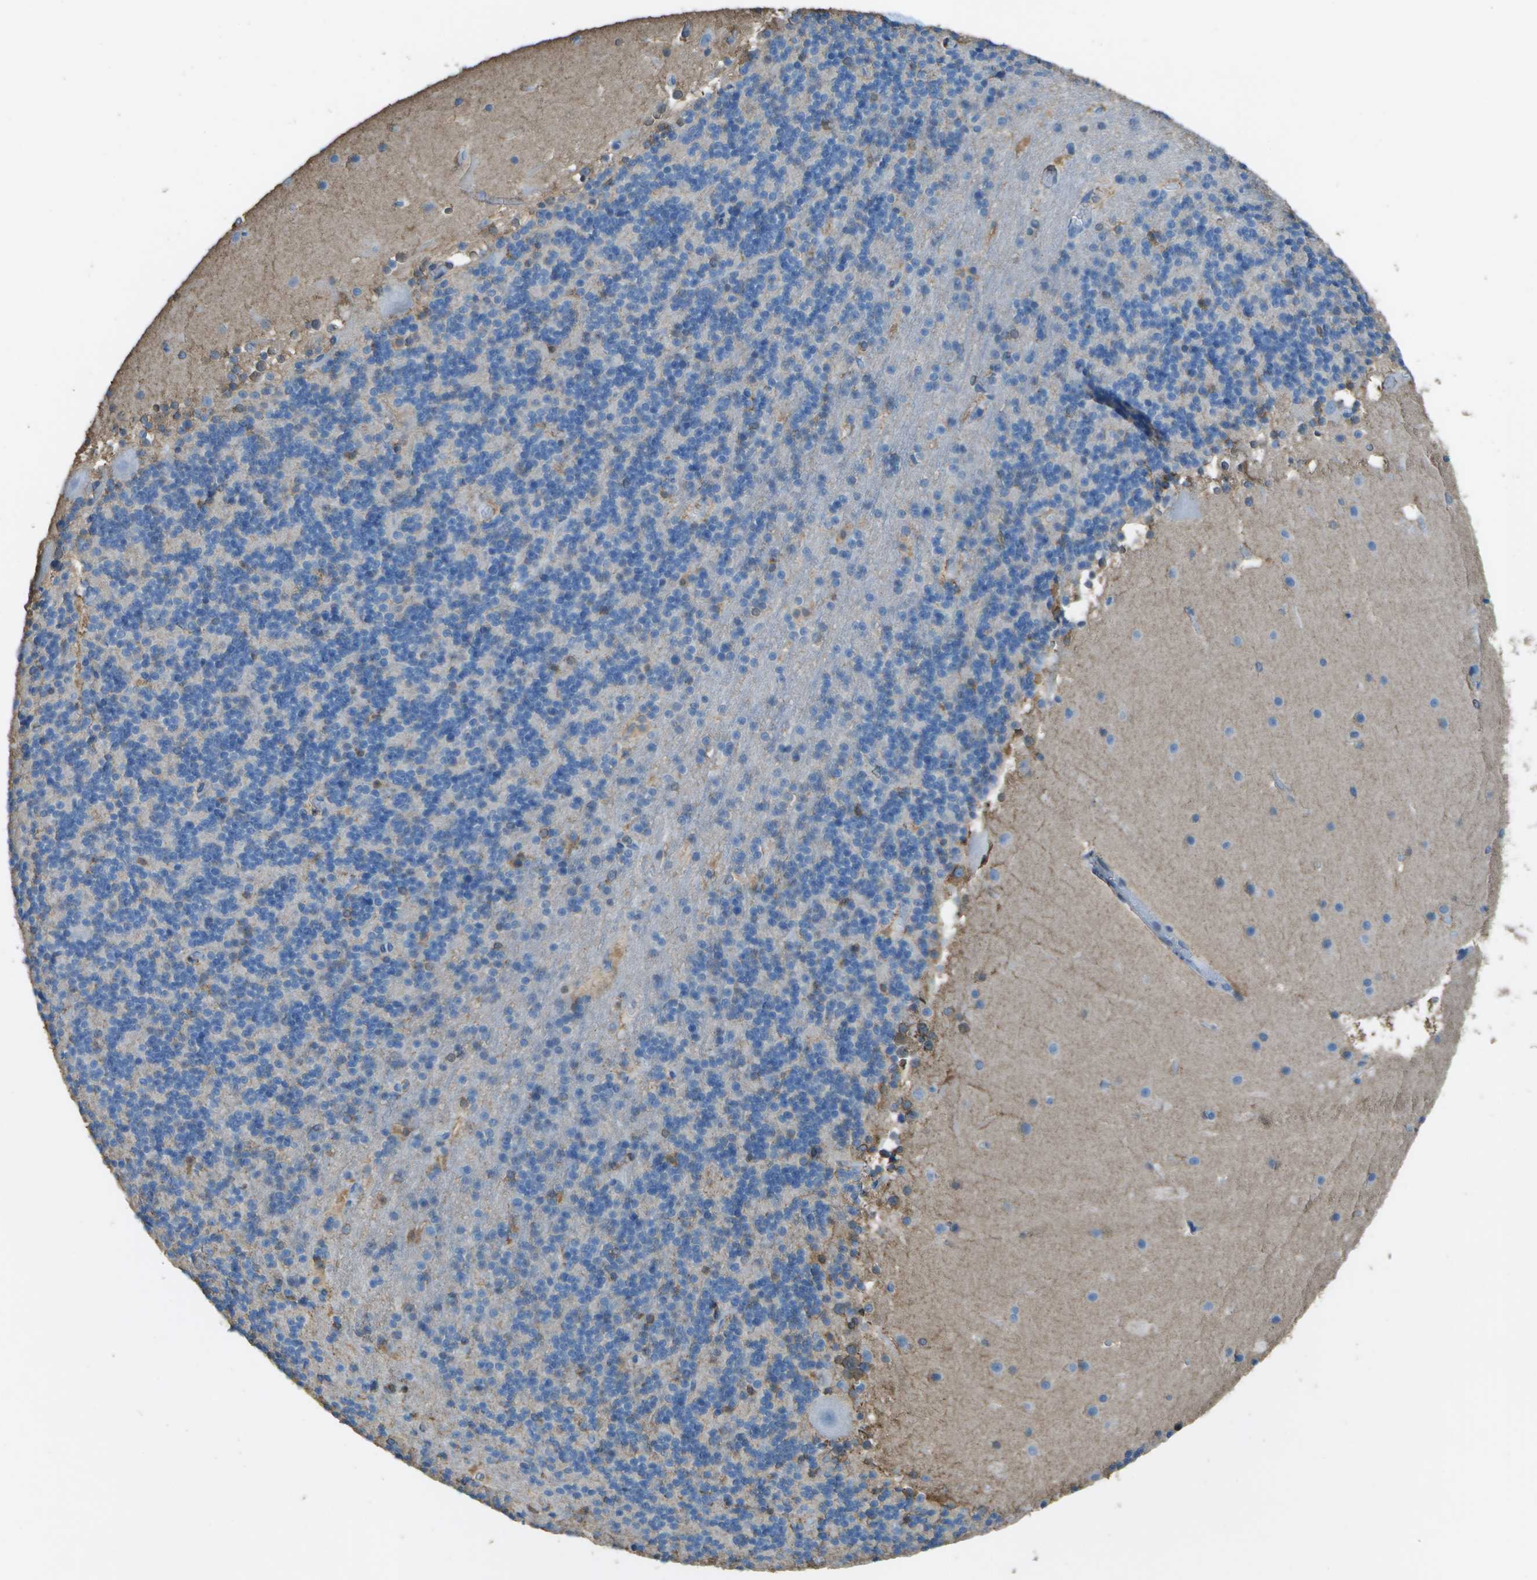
{"staining": {"intensity": "negative", "quantity": "none", "location": "none"}, "tissue": "cerebellum", "cell_type": "Cells in granular layer", "image_type": "normal", "snomed": [{"axis": "morphology", "description": "Normal tissue, NOS"}, {"axis": "topography", "description": "Cerebellum"}], "caption": "This is a image of immunohistochemistry staining of normal cerebellum, which shows no positivity in cells in granular layer.", "gene": "CYP4F11", "patient": {"sex": "male", "age": 45}}